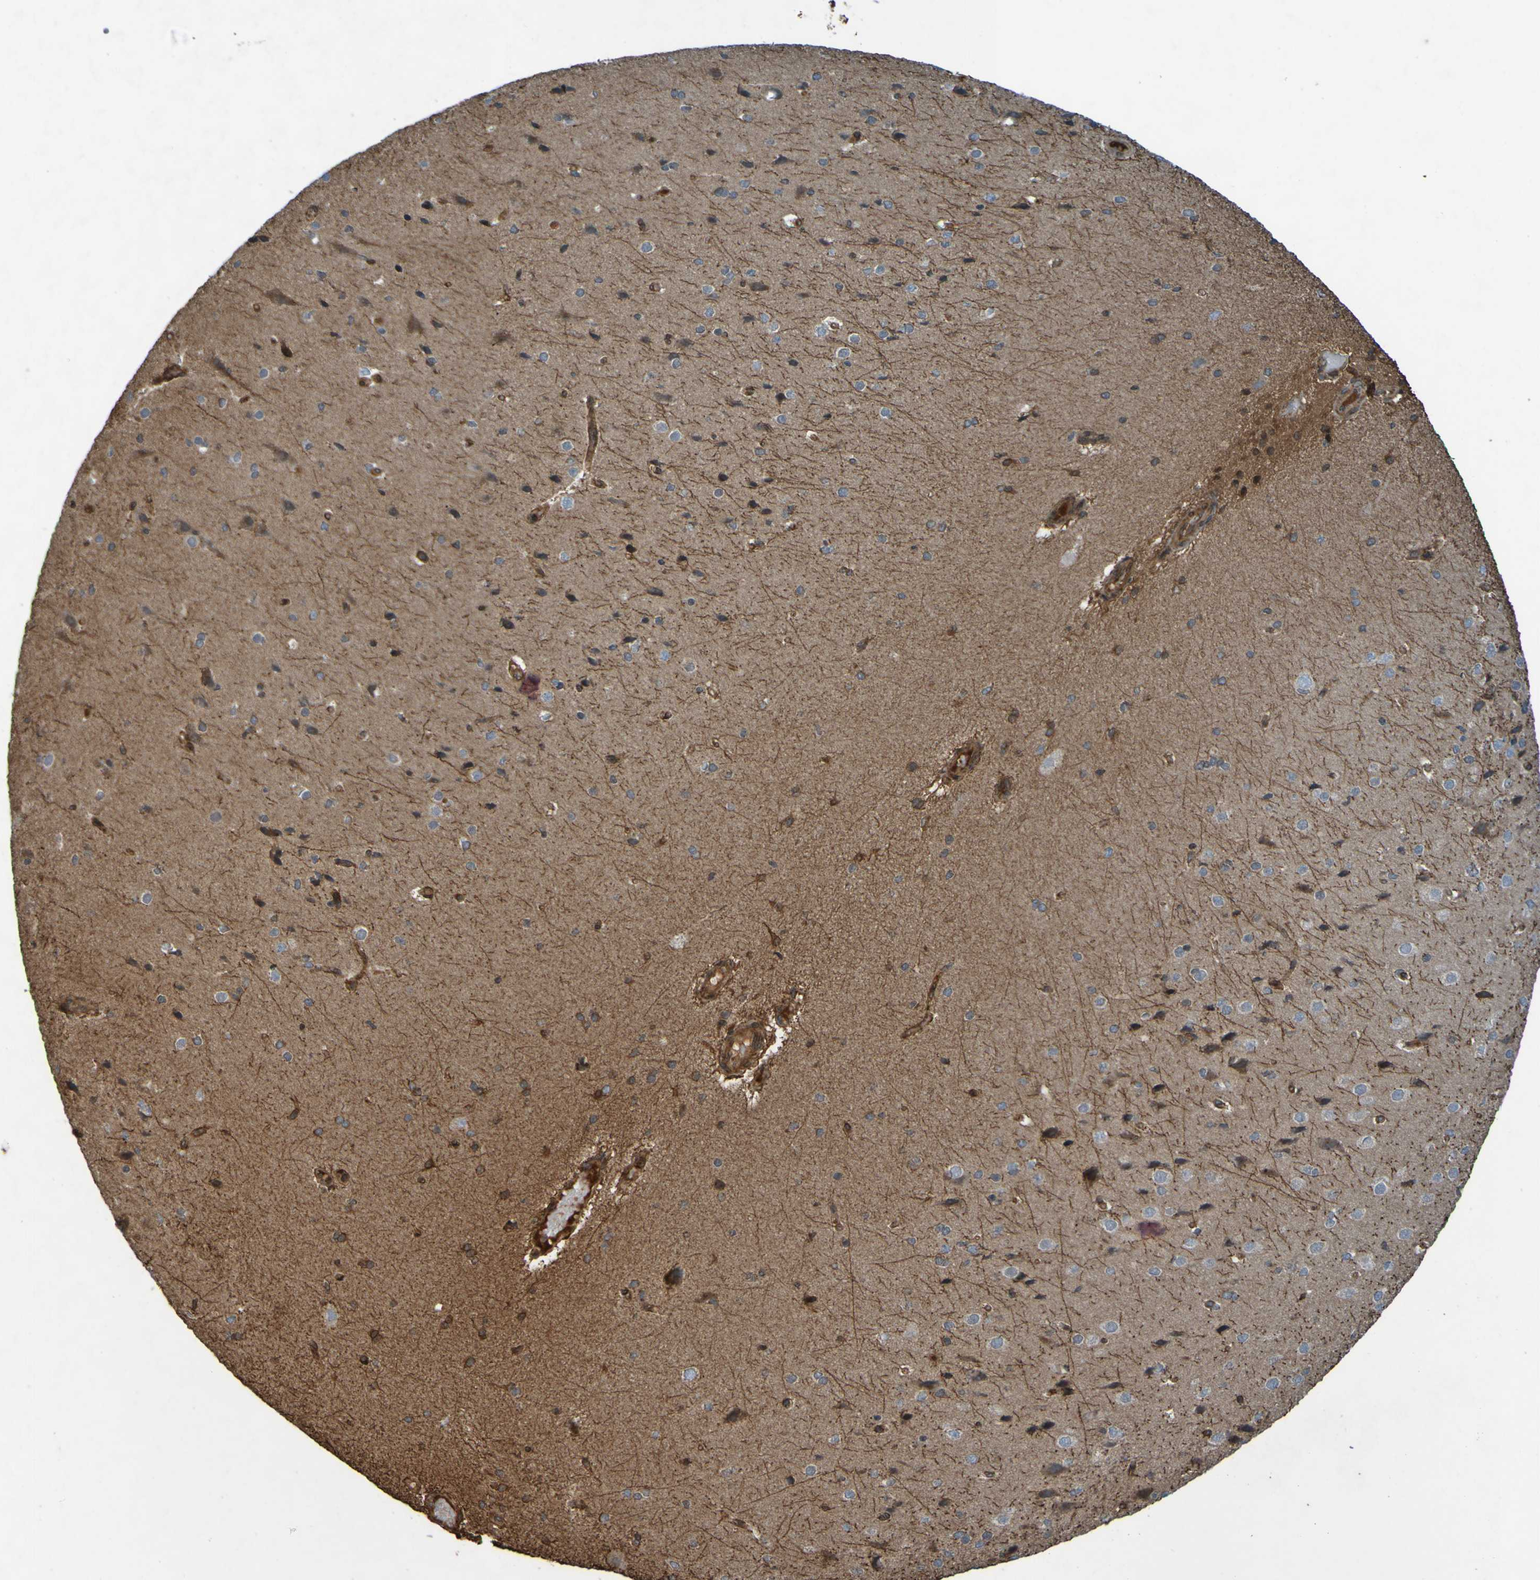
{"staining": {"intensity": "strong", "quantity": ">75%", "location": "cytoplasmic/membranous"}, "tissue": "cerebral cortex", "cell_type": "Endothelial cells", "image_type": "normal", "snomed": [{"axis": "morphology", "description": "Normal tissue, NOS"}, {"axis": "morphology", "description": "Developmental malformation"}, {"axis": "topography", "description": "Cerebral cortex"}], "caption": "Protein staining shows strong cytoplasmic/membranous positivity in about >75% of endothelial cells in unremarkable cerebral cortex. The protein is shown in brown color, while the nuclei are stained blue.", "gene": "GUCY1A1", "patient": {"sex": "female", "age": 30}}